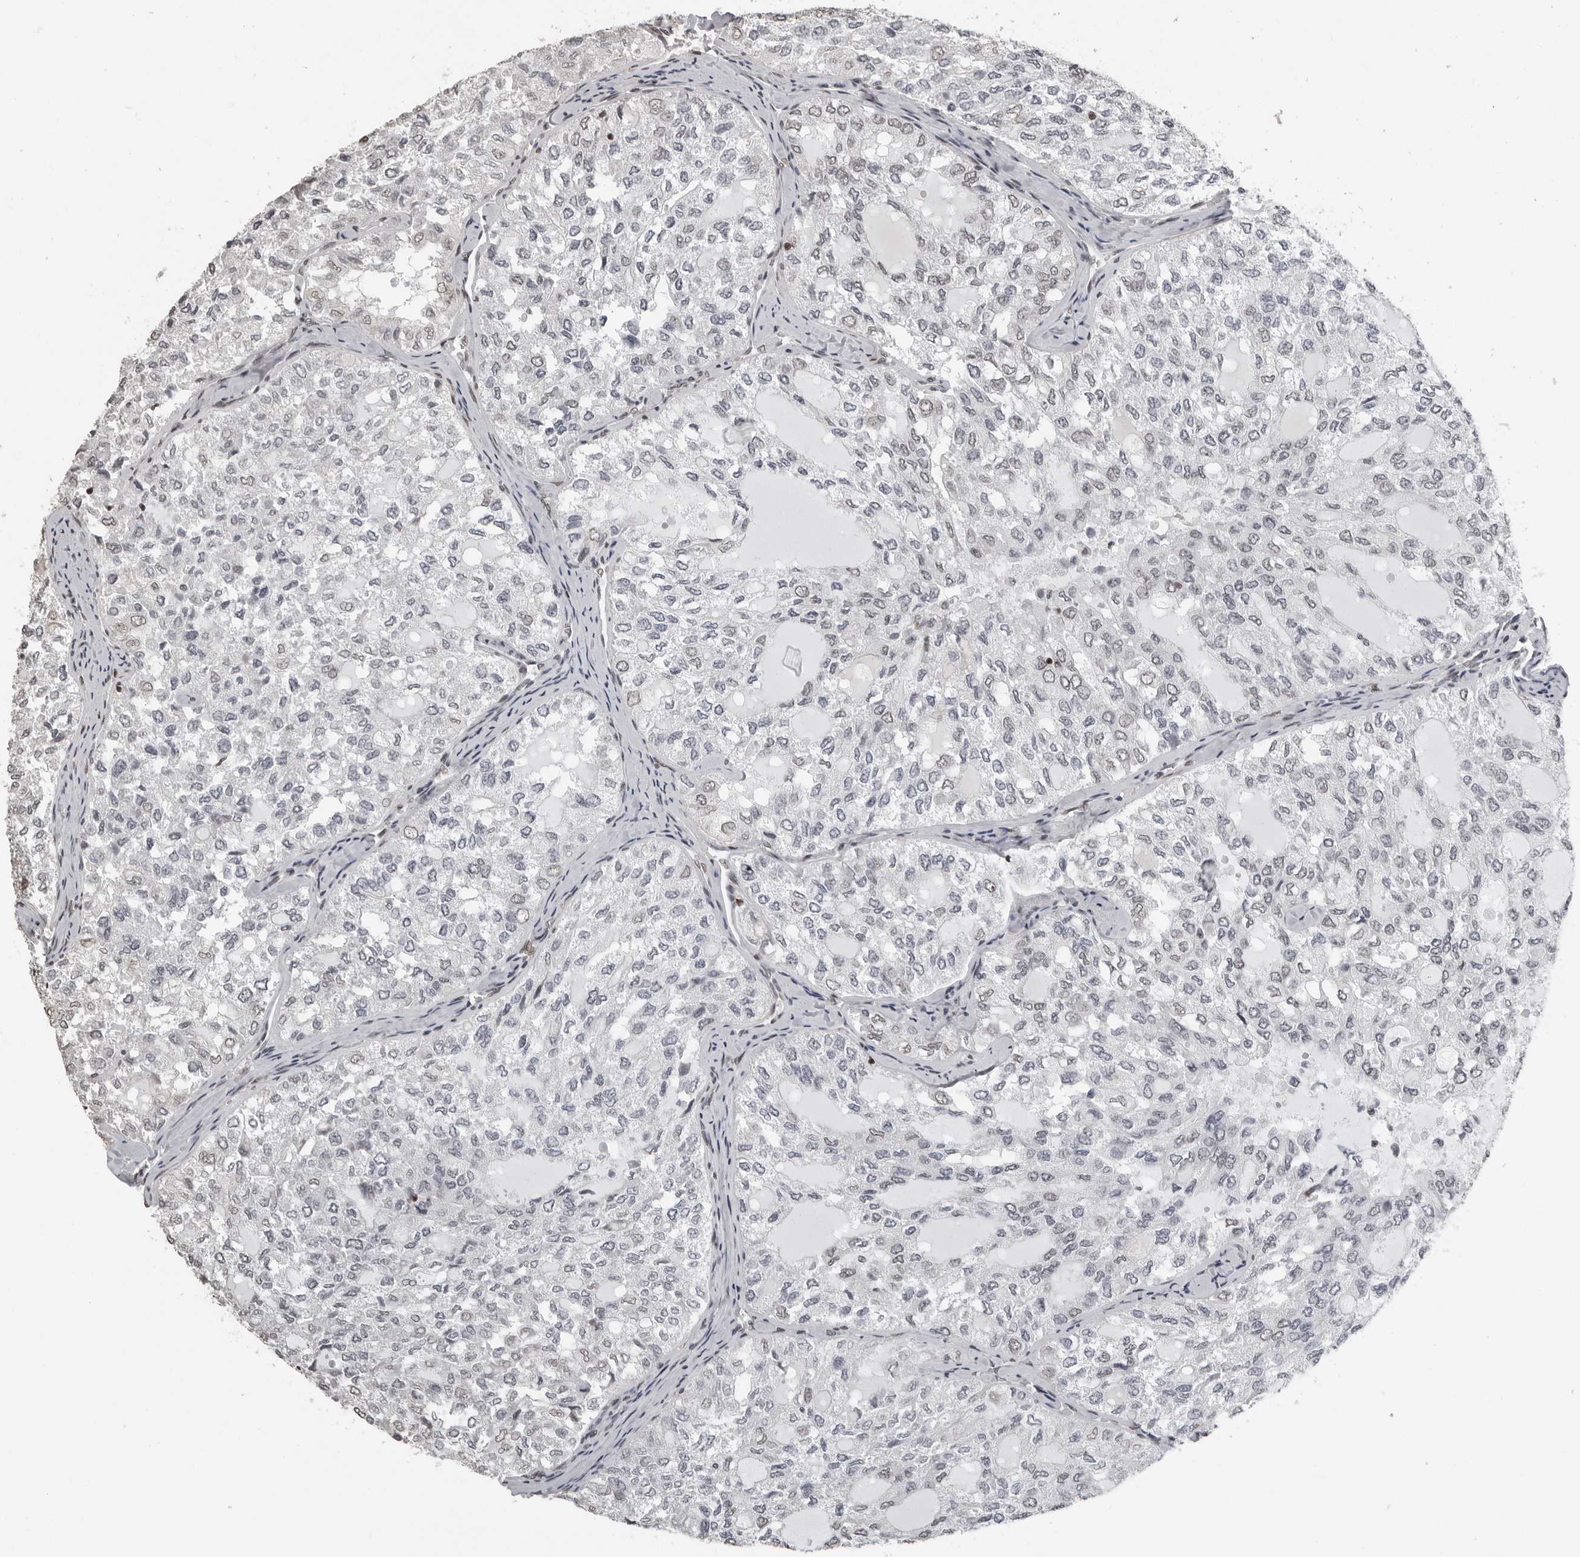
{"staining": {"intensity": "negative", "quantity": "none", "location": "none"}, "tissue": "thyroid cancer", "cell_type": "Tumor cells", "image_type": "cancer", "snomed": [{"axis": "morphology", "description": "Follicular adenoma carcinoma, NOS"}, {"axis": "topography", "description": "Thyroid gland"}], "caption": "IHC photomicrograph of human follicular adenoma carcinoma (thyroid) stained for a protein (brown), which demonstrates no expression in tumor cells.", "gene": "ORC1", "patient": {"sex": "male", "age": 75}}